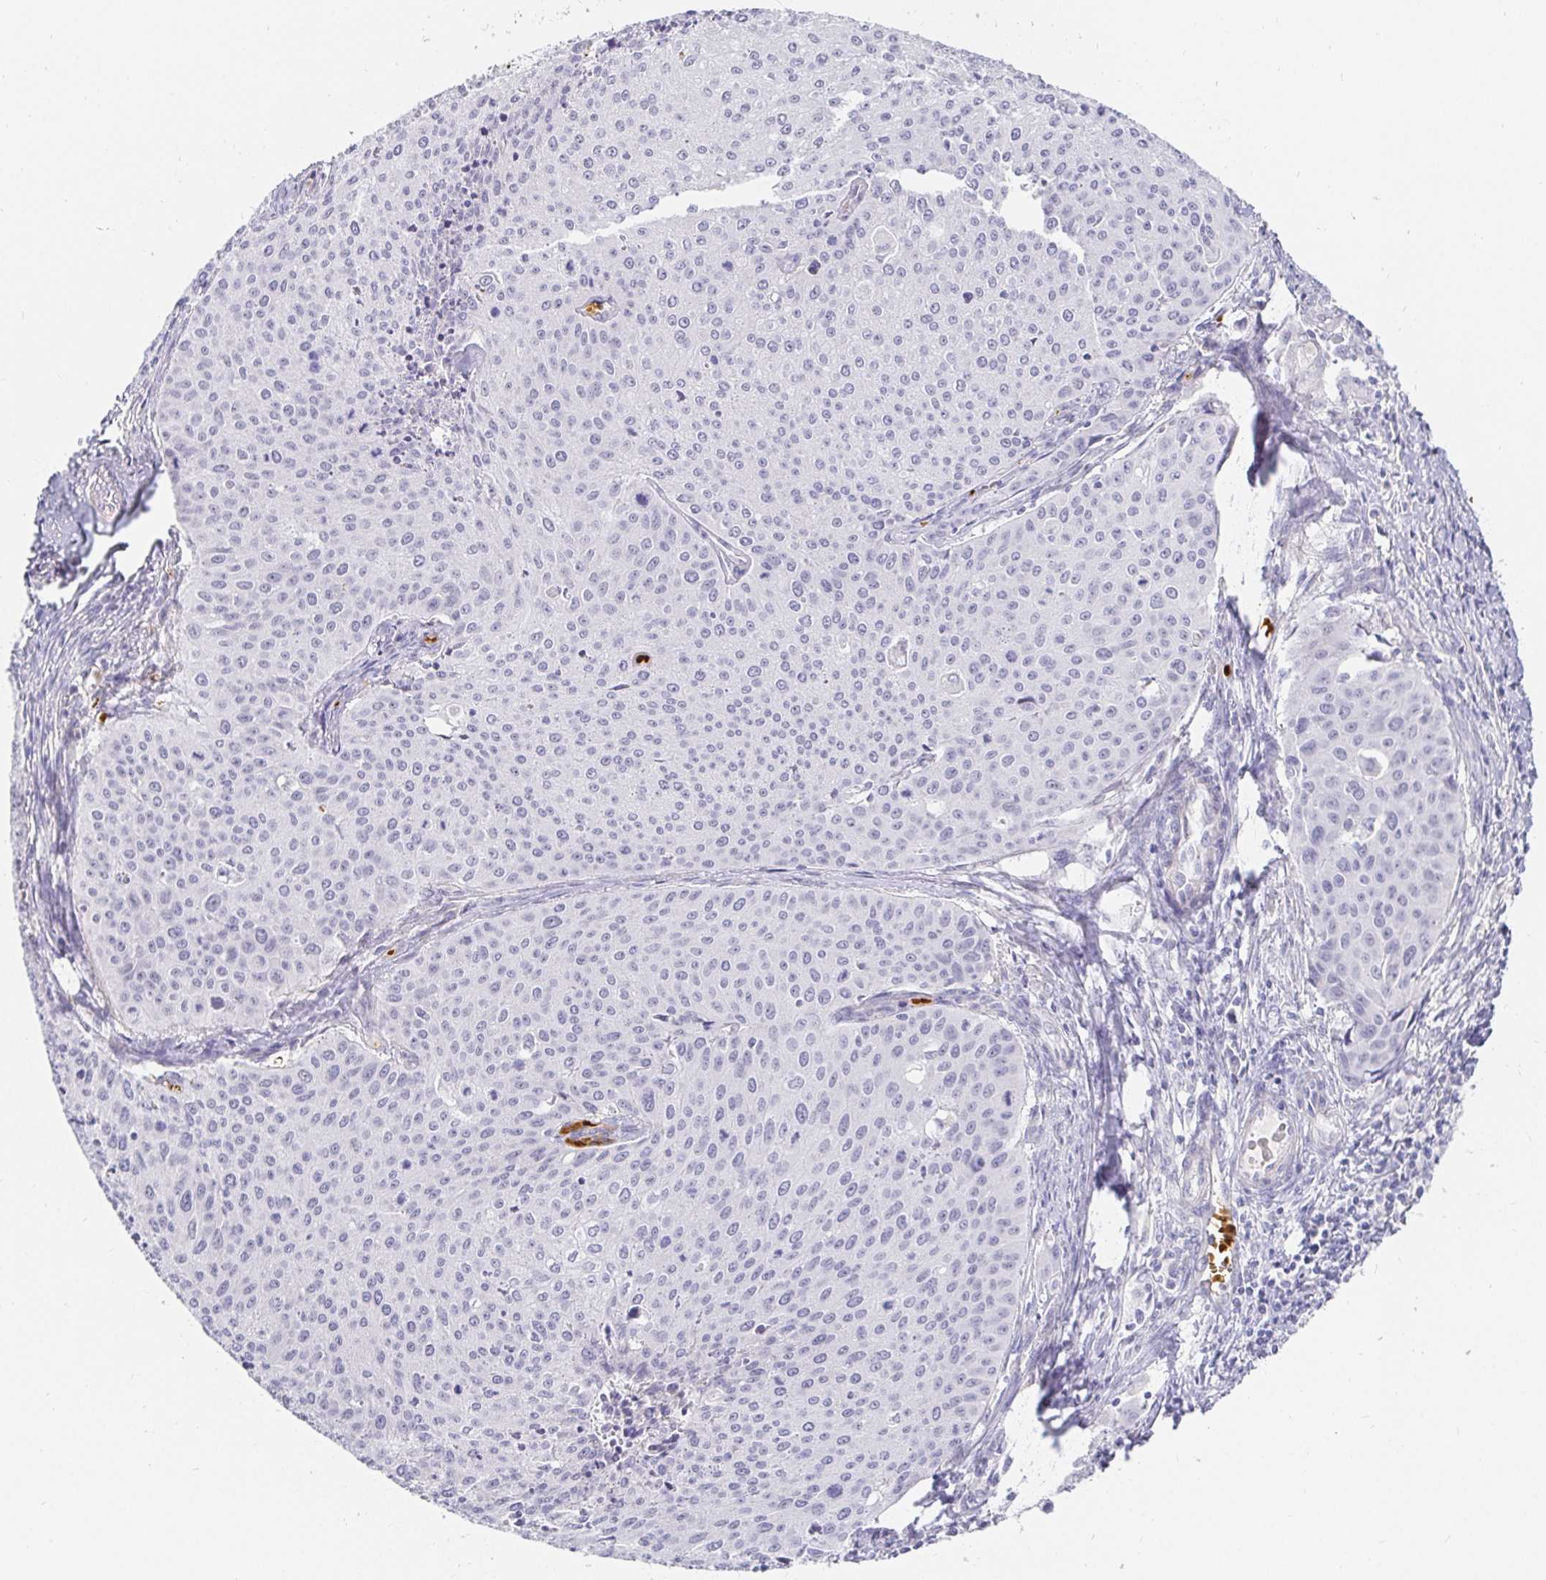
{"staining": {"intensity": "negative", "quantity": "none", "location": "none"}, "tissue": "cervical cancer", "cell_type": "Tumor cells", "image_type": "cancer", "snomed": [{"axis": "morphology", "description": "Squamous cell carcinoma, NOS"}, {"axis": "topography", "description": "Cervix"}], "caption": "Immunohistochemical staining of squamous cell carcinoma (cervical) demonstrates no significant positivity in tumor cells.", "gene": "FGF21", "patient": {"sex": "female", "age": 38}}